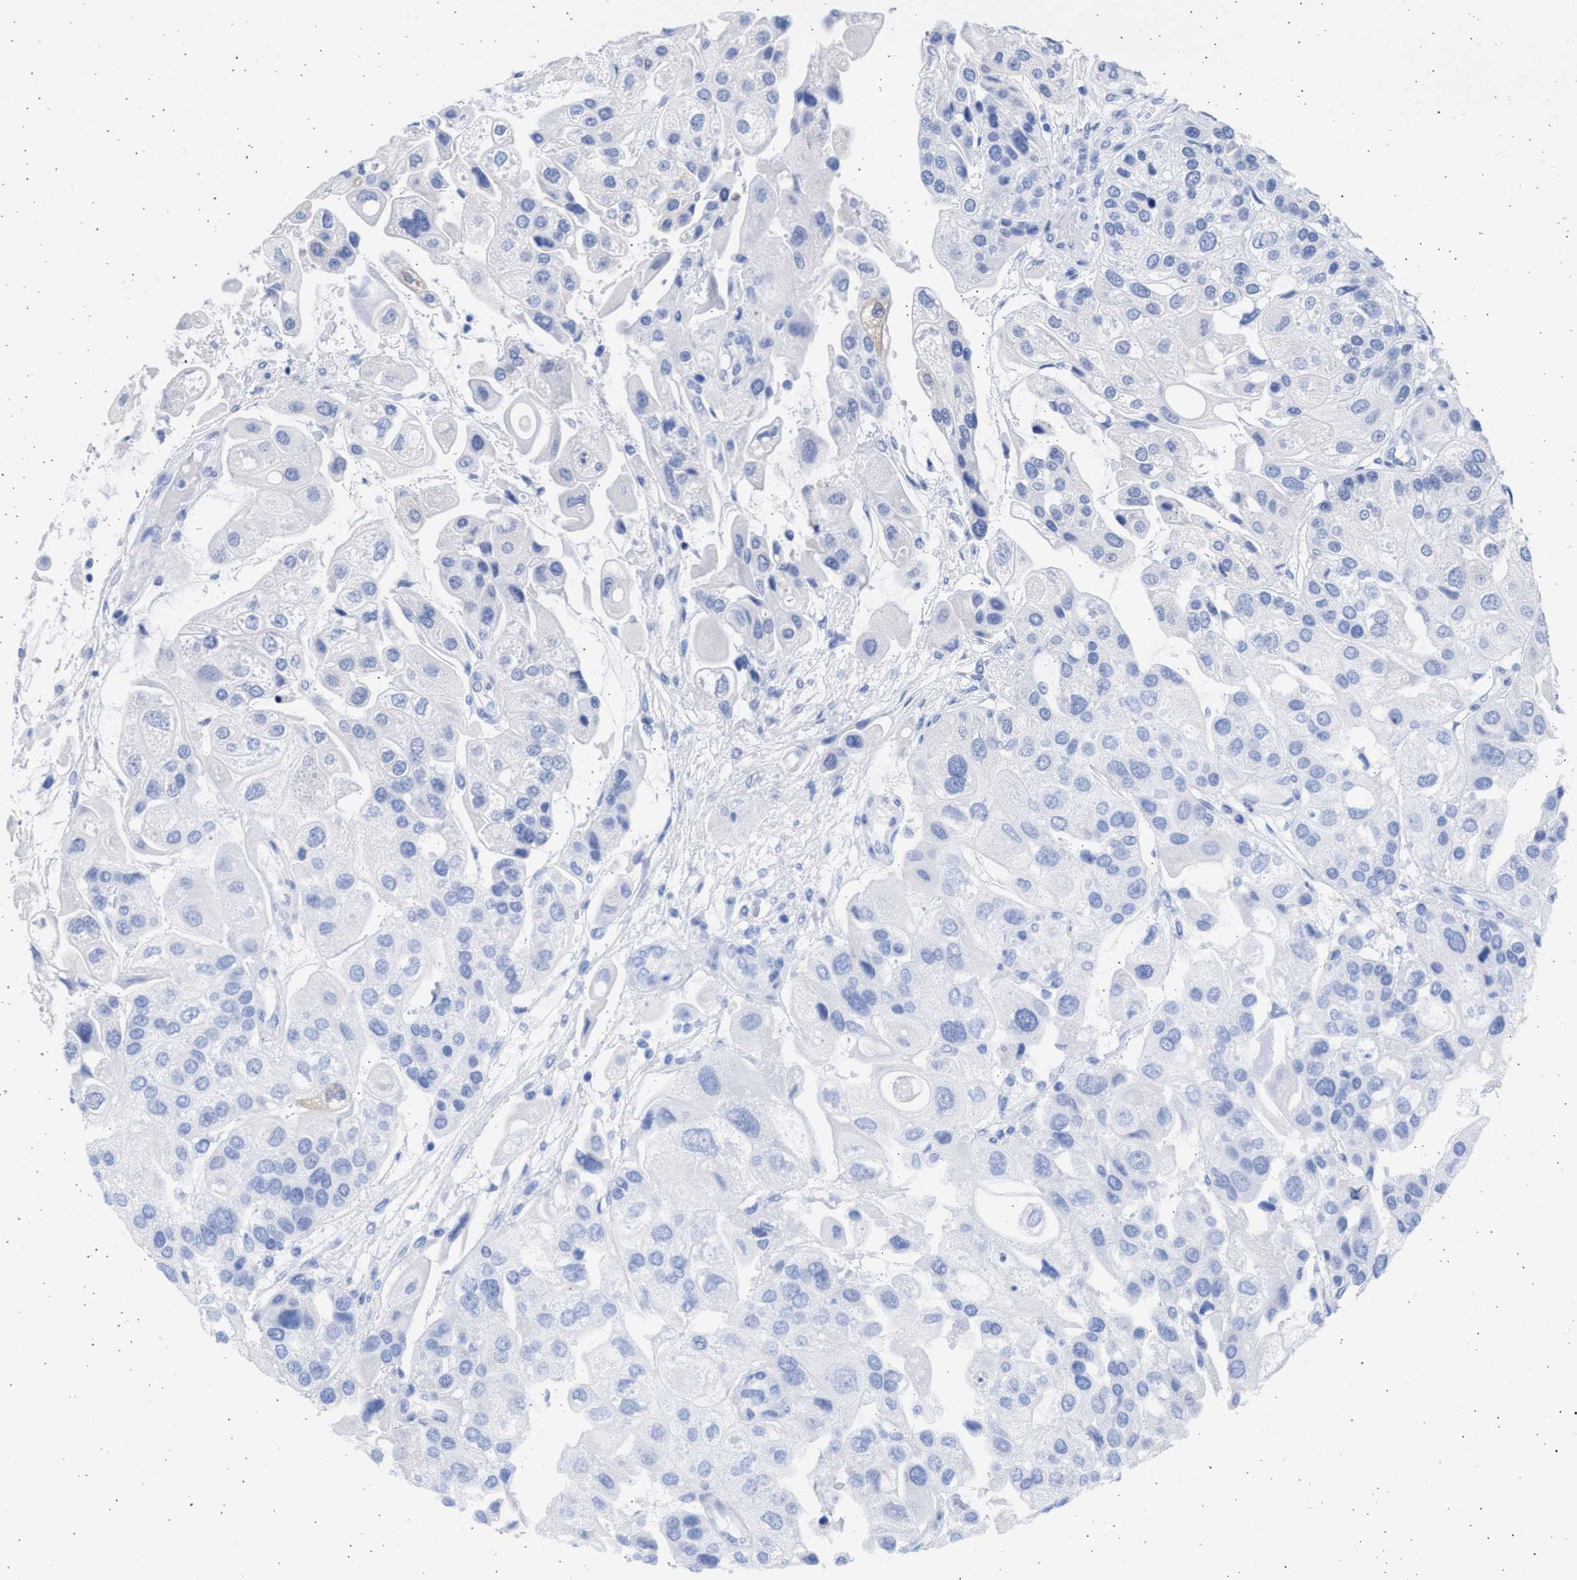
{"staining": {"intensity": "negative", "quantity": "none", "location": "none"}, "tissue": "urothelial cancer", "cell_type": "Tumor cells", "image_type": "cancer", "snomed": [{"axis": "morphology", "description": "Urothelial carcinoma, High grade"}, {"axis": "topography", "description": "Urinary bladder"}], "caption": "This histopathology image is of urothelial carcinoma (high-grade) stained with IHC to label a protein in brown with the nuclei are counter-stained blue. There is no staining in tumor cells.", "gene": "ALDOC", "patient": {"sex": "female", "age": 64}}